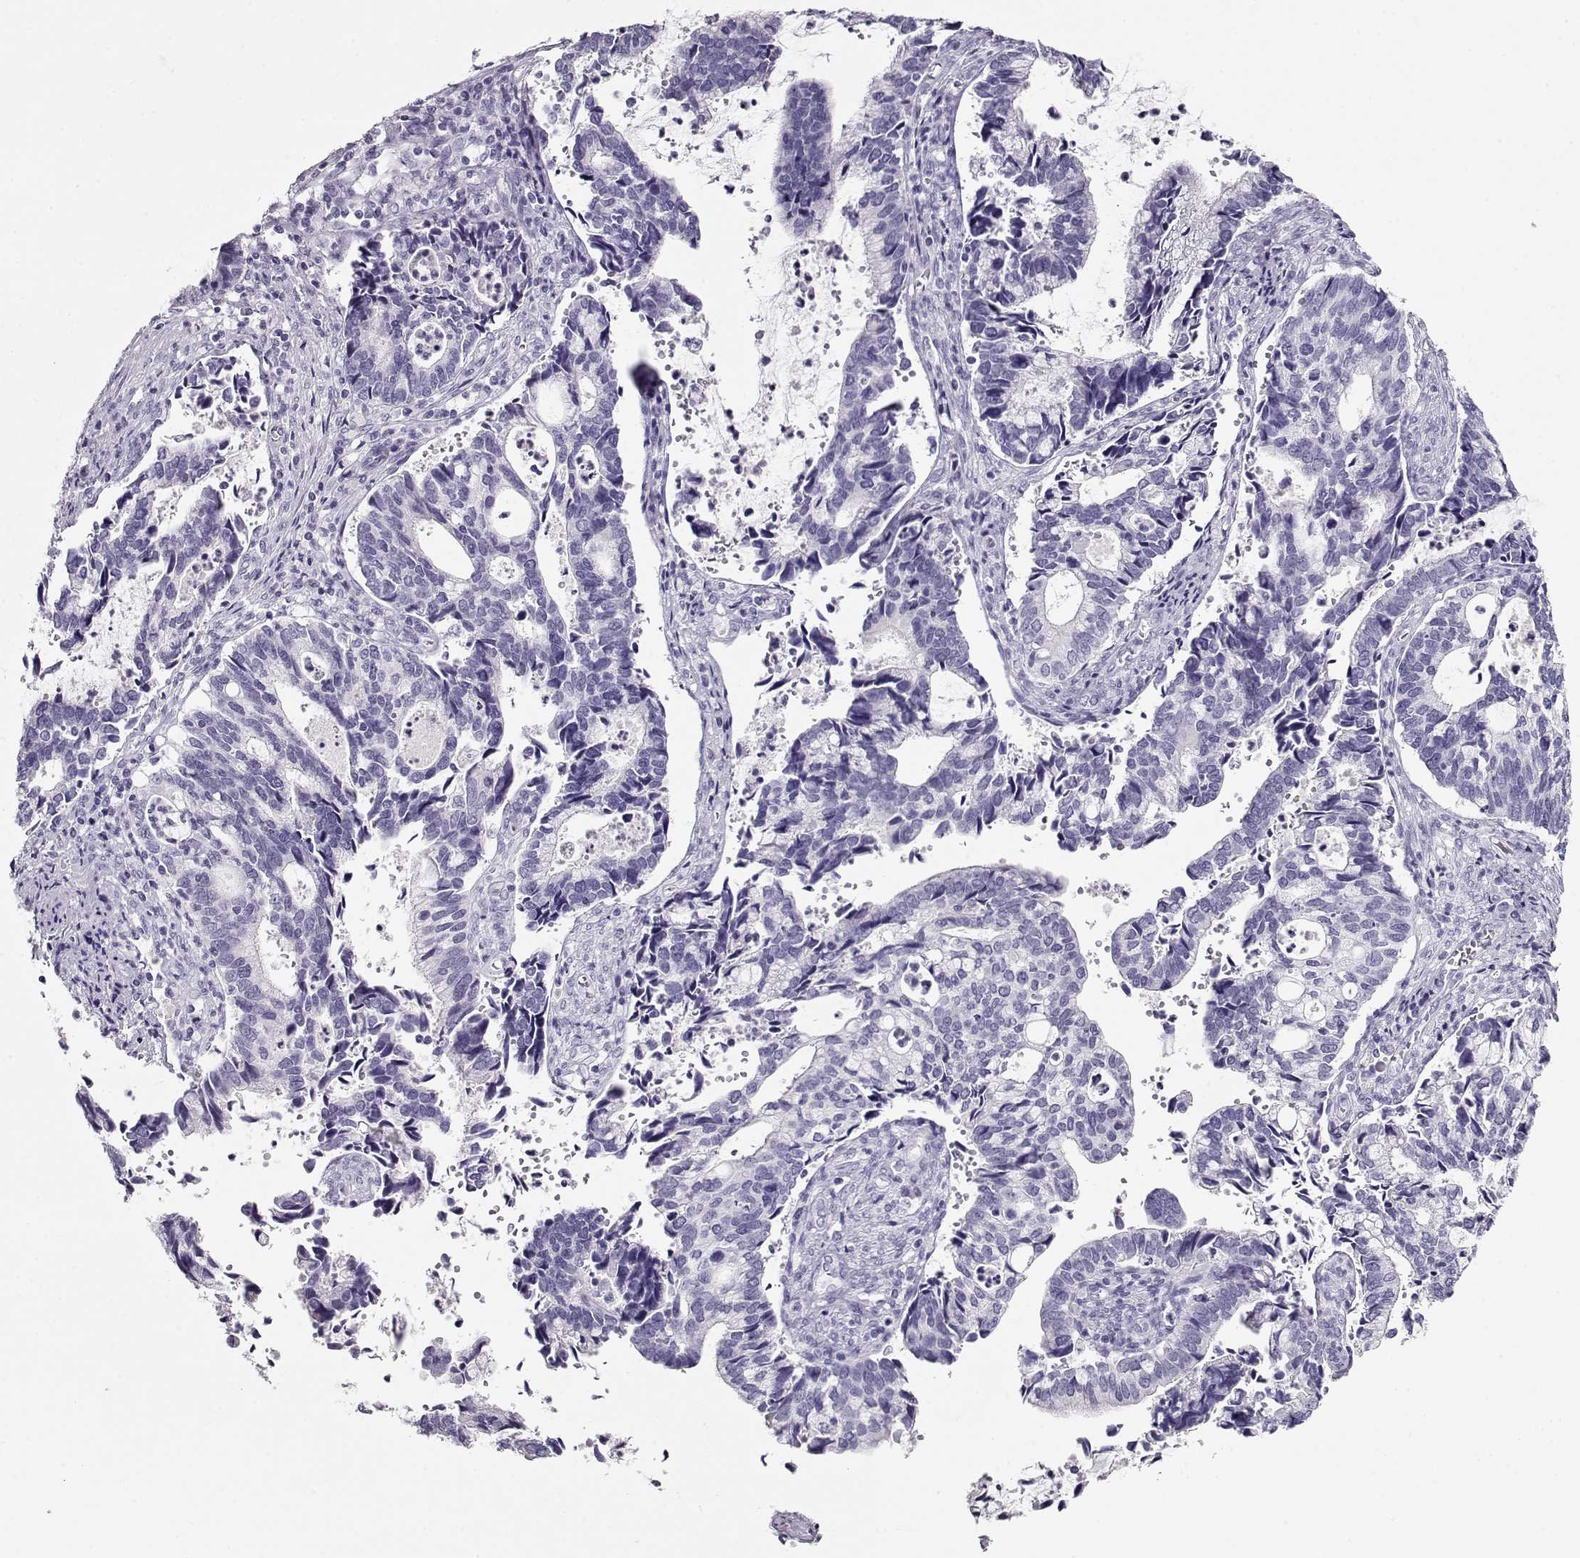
{"staining": {"intensity": "negative", "quantity": "none", "location": "none"}, "tissue": "cervical cancer", "cell_type": "Tumor cells", "image_type": "cancer", "snomed": [{"axis": "morphology", "description": "Adenocarcinoma, NOS"}, {"axis": "topography", "description": "Cervix"}], "caption": "A high-resolution image shows immunohistochemistry (IHC) staining of cervical cancer (adenocarcinoma), which reveals no significant expression in tumor cells.", "gene": "ACTN2", "patient": {"sex": "female", "age": 42}}